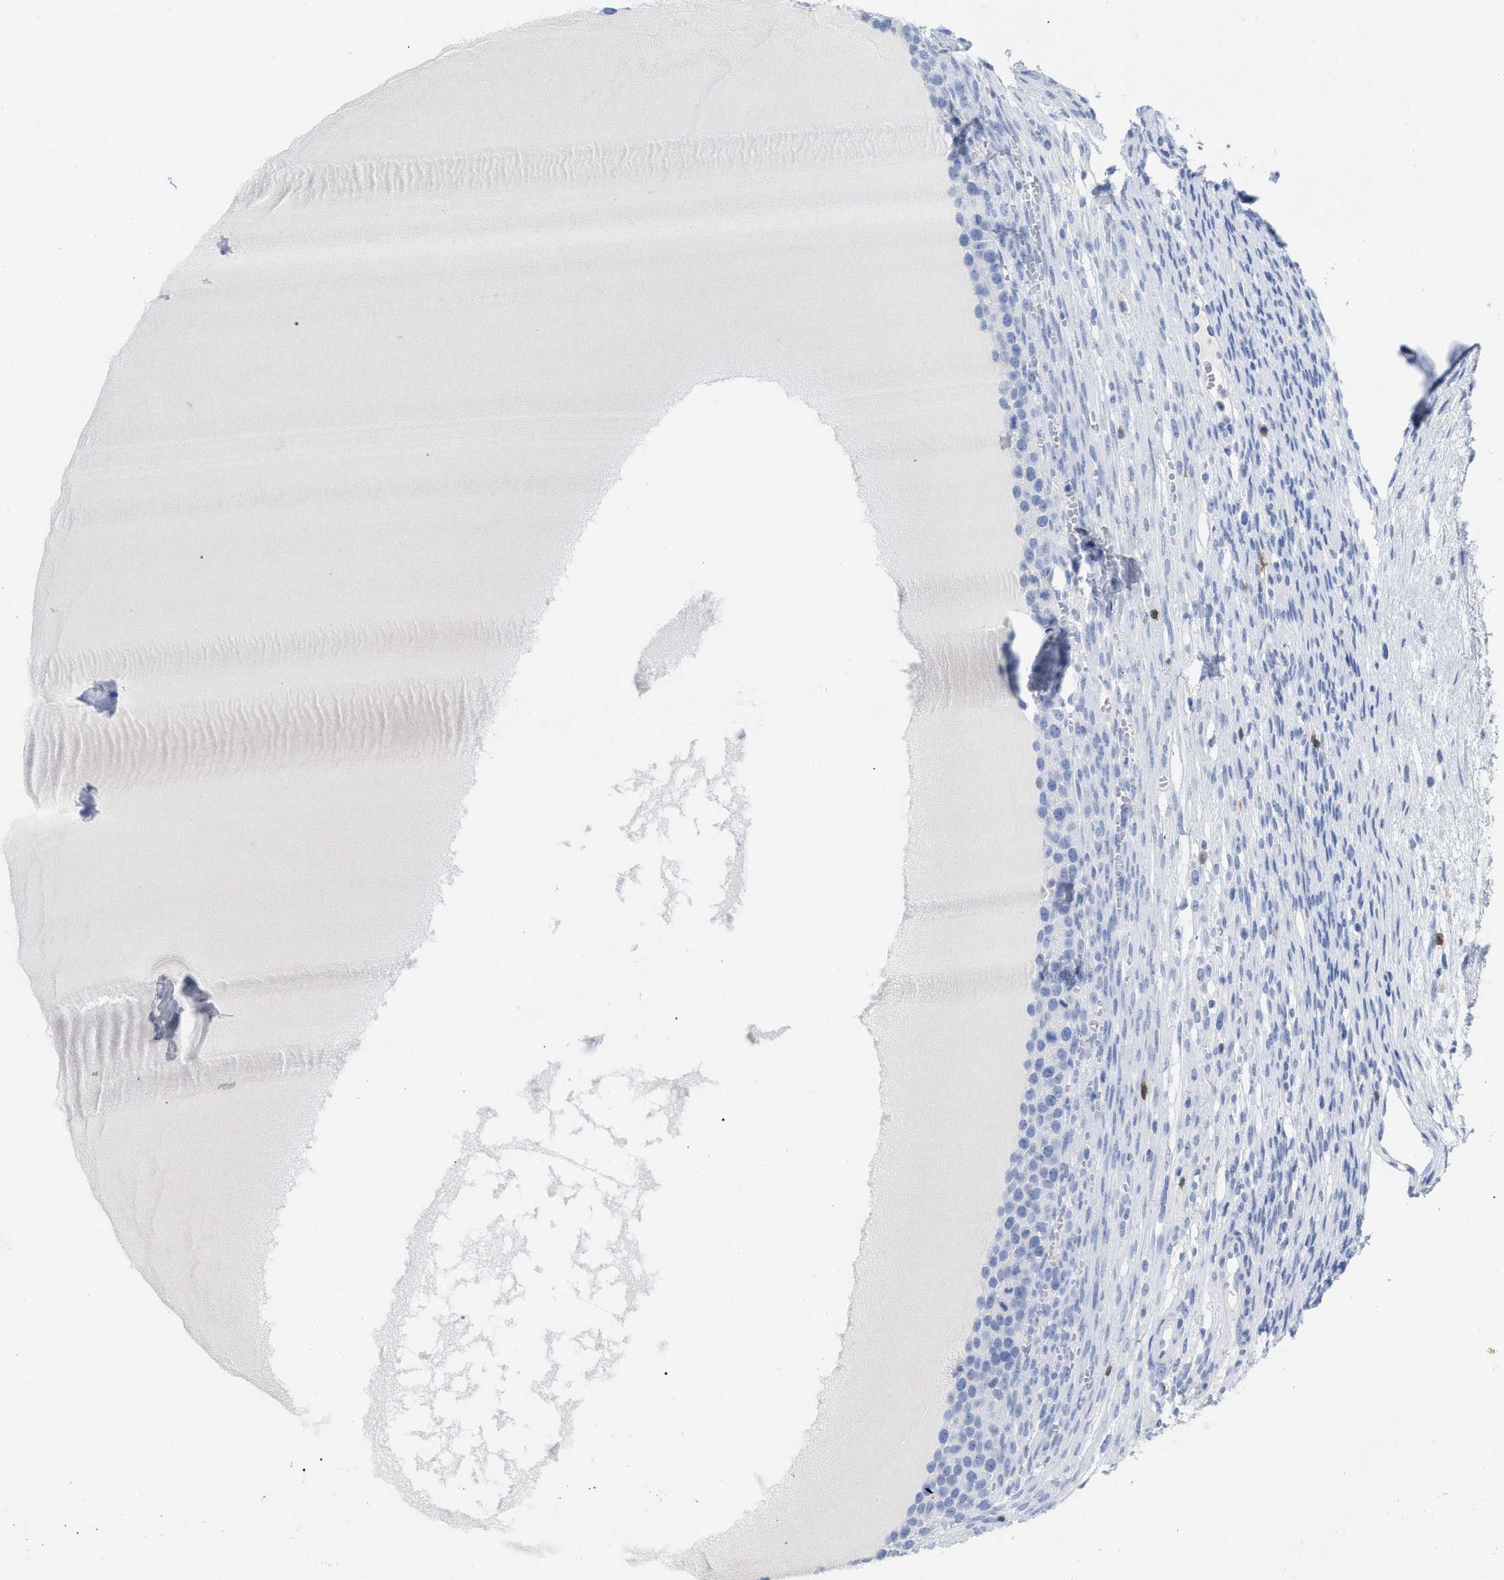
{"staining": {"intensity": "negative", "quantity": "none", "location": "none"}, "tissue": "ovary", "cell_type": "Ovarian stroma cells", "image_type": "normal", "snomed": [{"axis": "morphology", "description": "Normal tissue, NOS"}, {"axis": "topography", "description": "Ovary"}], "caption": "A photomicrograph of ovary stained for a protein shows no brown staining in ovarian stroma cells.", "gene": "CD5", "patient": {"sex": "female", "age": 33}}